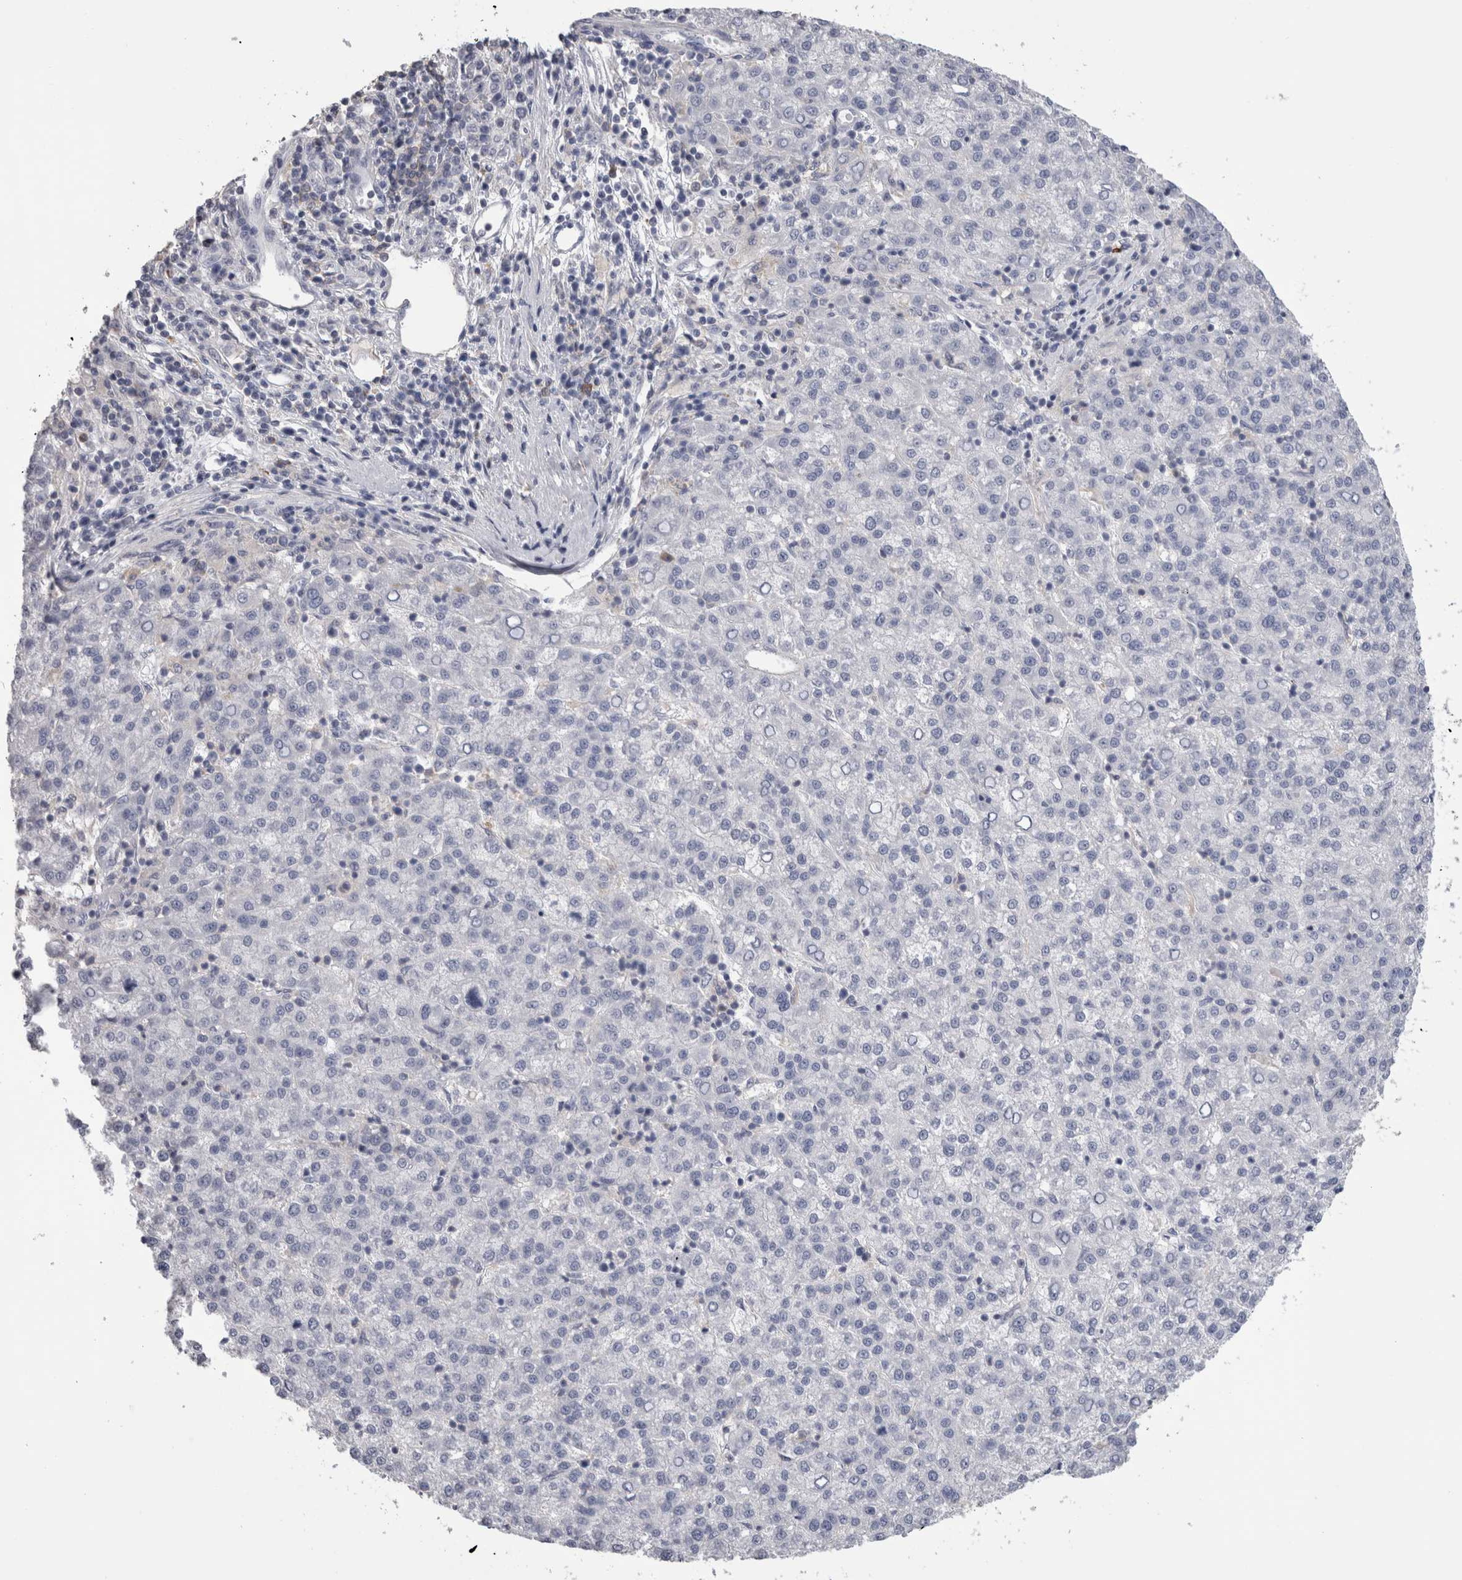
{"staining": {"intensity": "negative", "quantity": "none", "location": "none"}, "tissue": "liver cancer", "cell_type": "Tumor cells", "image_type": "cancer", "snomed": [{"axis": "morphology", "description": "Carcinoma, Hepatocellular, NOS"}, {"axis": "topography", "description": "Liver"}], "caption": "Image shows no protein staining in tumor cells of liver hepatocellular carcinoma tissue.", "gene": "SCRN1", "patient": {"sex": "female", "age": 58}}